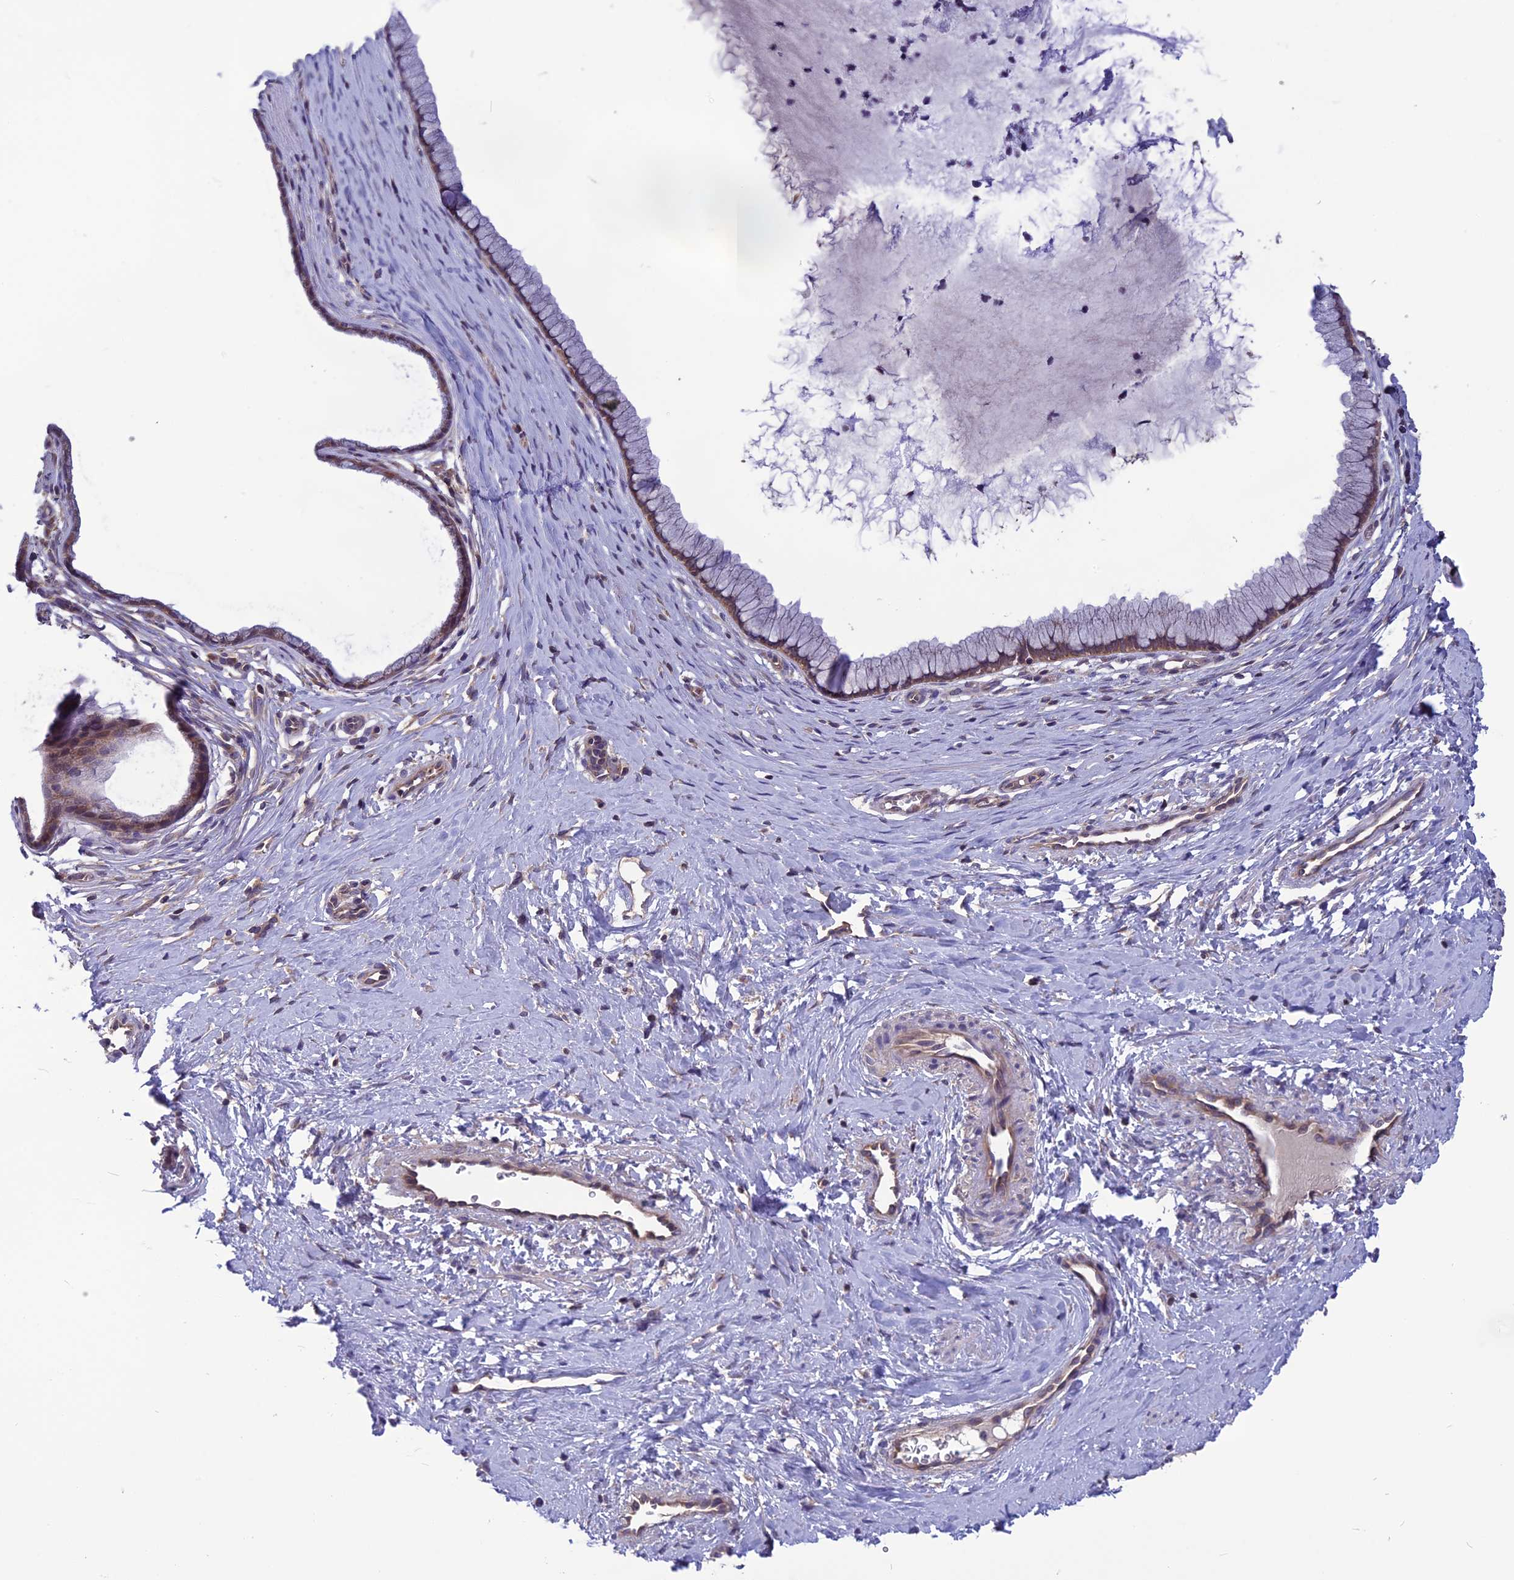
{"staining": {"intensity": "moderate", "quantity": "25%-75%", "location": "cytoplasmic/membranous"}, "tissue": "cervix", "cell_type": "Glandular cells", "image_type": "normal", "snomed": [{"axis": "morphology", "description": "Normal tissue, NOS"}, {"axis": "topography", "description": "Cervix"}], "caption": "The photomicrograph shows a brown stain indicating the presence of a protein in the cytoplasmic/membranous of glandular cells in cervix.", "gene": "PSMF1", "patient": {"sex": "female", "age": 36}}